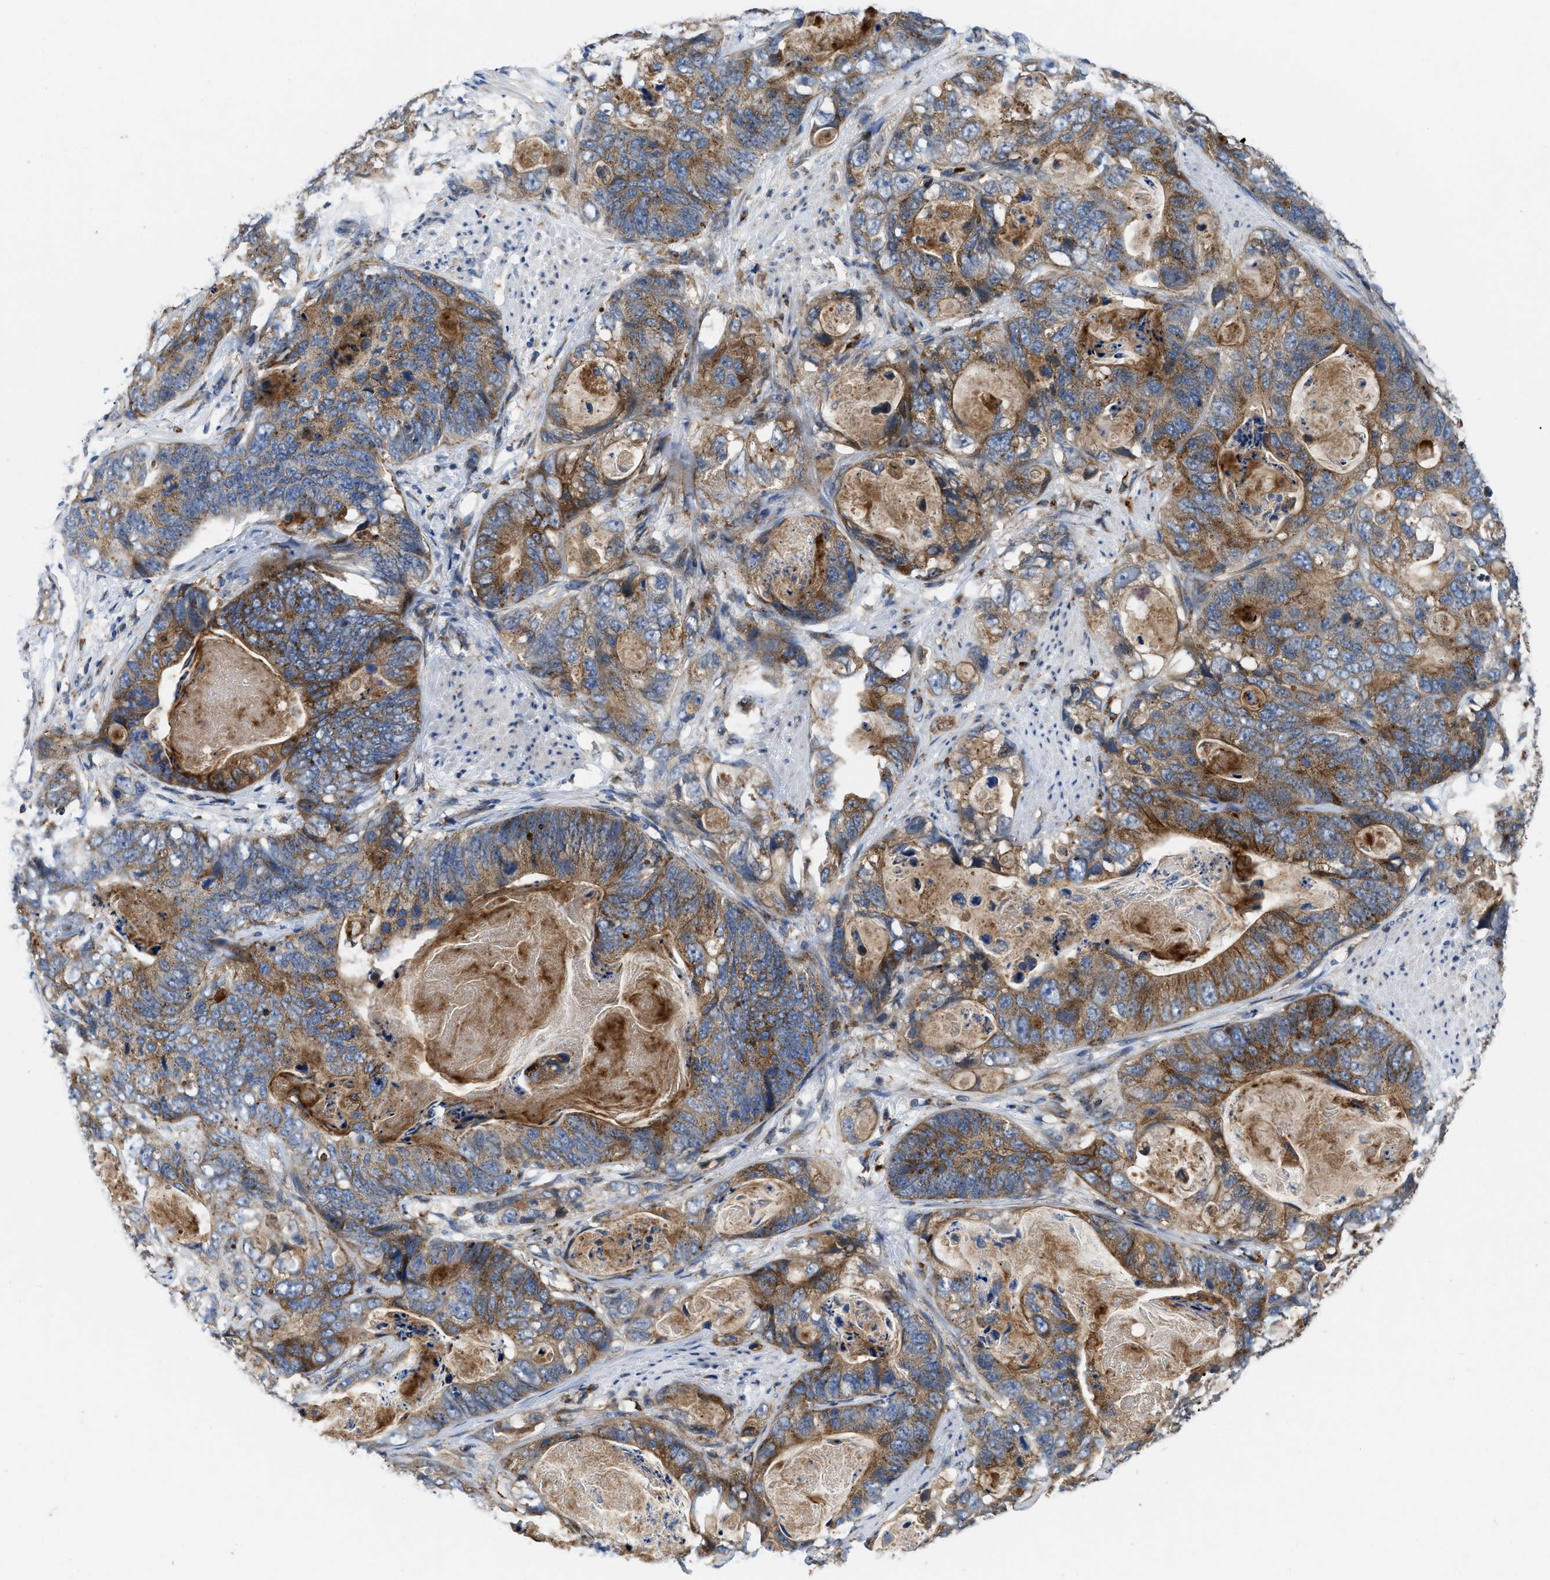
{"staining": {"intensity": "moderate", "quantity": ">75%", "location": "cytoplasmic/membranous"}, "tissue": "stomach cancer", "cell_type": "Tumor cells", "image_type": "cancer", "snomed": [{"axis": "morphology", "description": "Adenocarcinoma, NOS"}, {"axis": "topography", "description": "Stomach"}], "caption": "Immunohistochemical staining of stomach cancer demonstrates moderate cytoplasmic/membranous protein positivity in about >75% of tumor cells.", "gene": "ENPP4", "patient": {"sex": "female", "age": 89}}